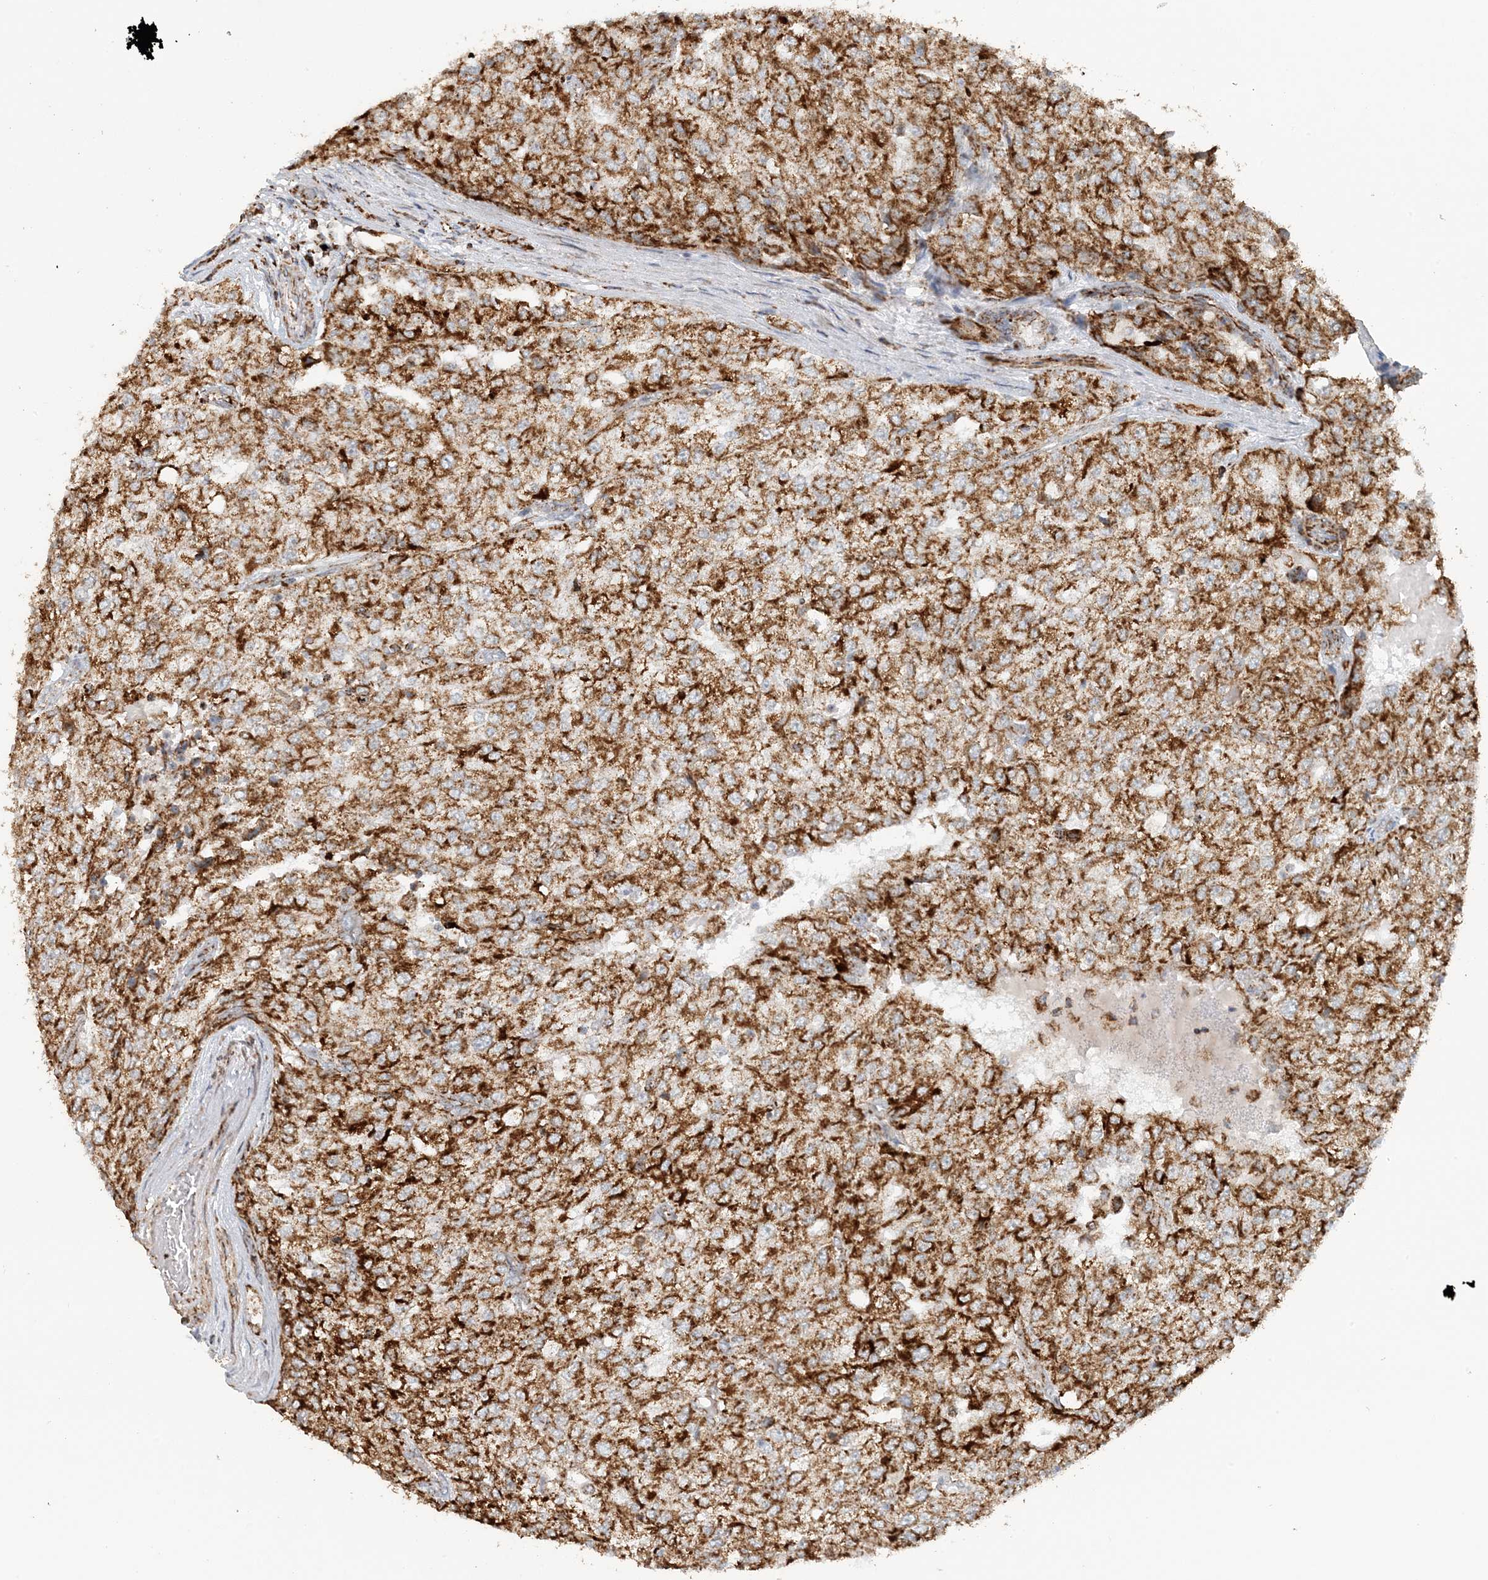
{"staining": {"intensity": "strong", "quantity": ">75%", "location": "cytoplasmic/membranous"}, "tissue": "renal cancer", "cell_type": "Tumor cells", "image_type": "cancer", "snomed": [{"axis": "morphology", "description": "Adenocarcinoma, NOS"}, {"axis": "topography", "description": "Kidney"}], "caption": "Renal adenocarcinoma was stained to show a protein in brown. There is high levels of strong cytoplasmic/membranous staining in approximately >75% of tumor cells.", "gene": "MAN1A1", "patient": {"sex": "female", "age": 54}}